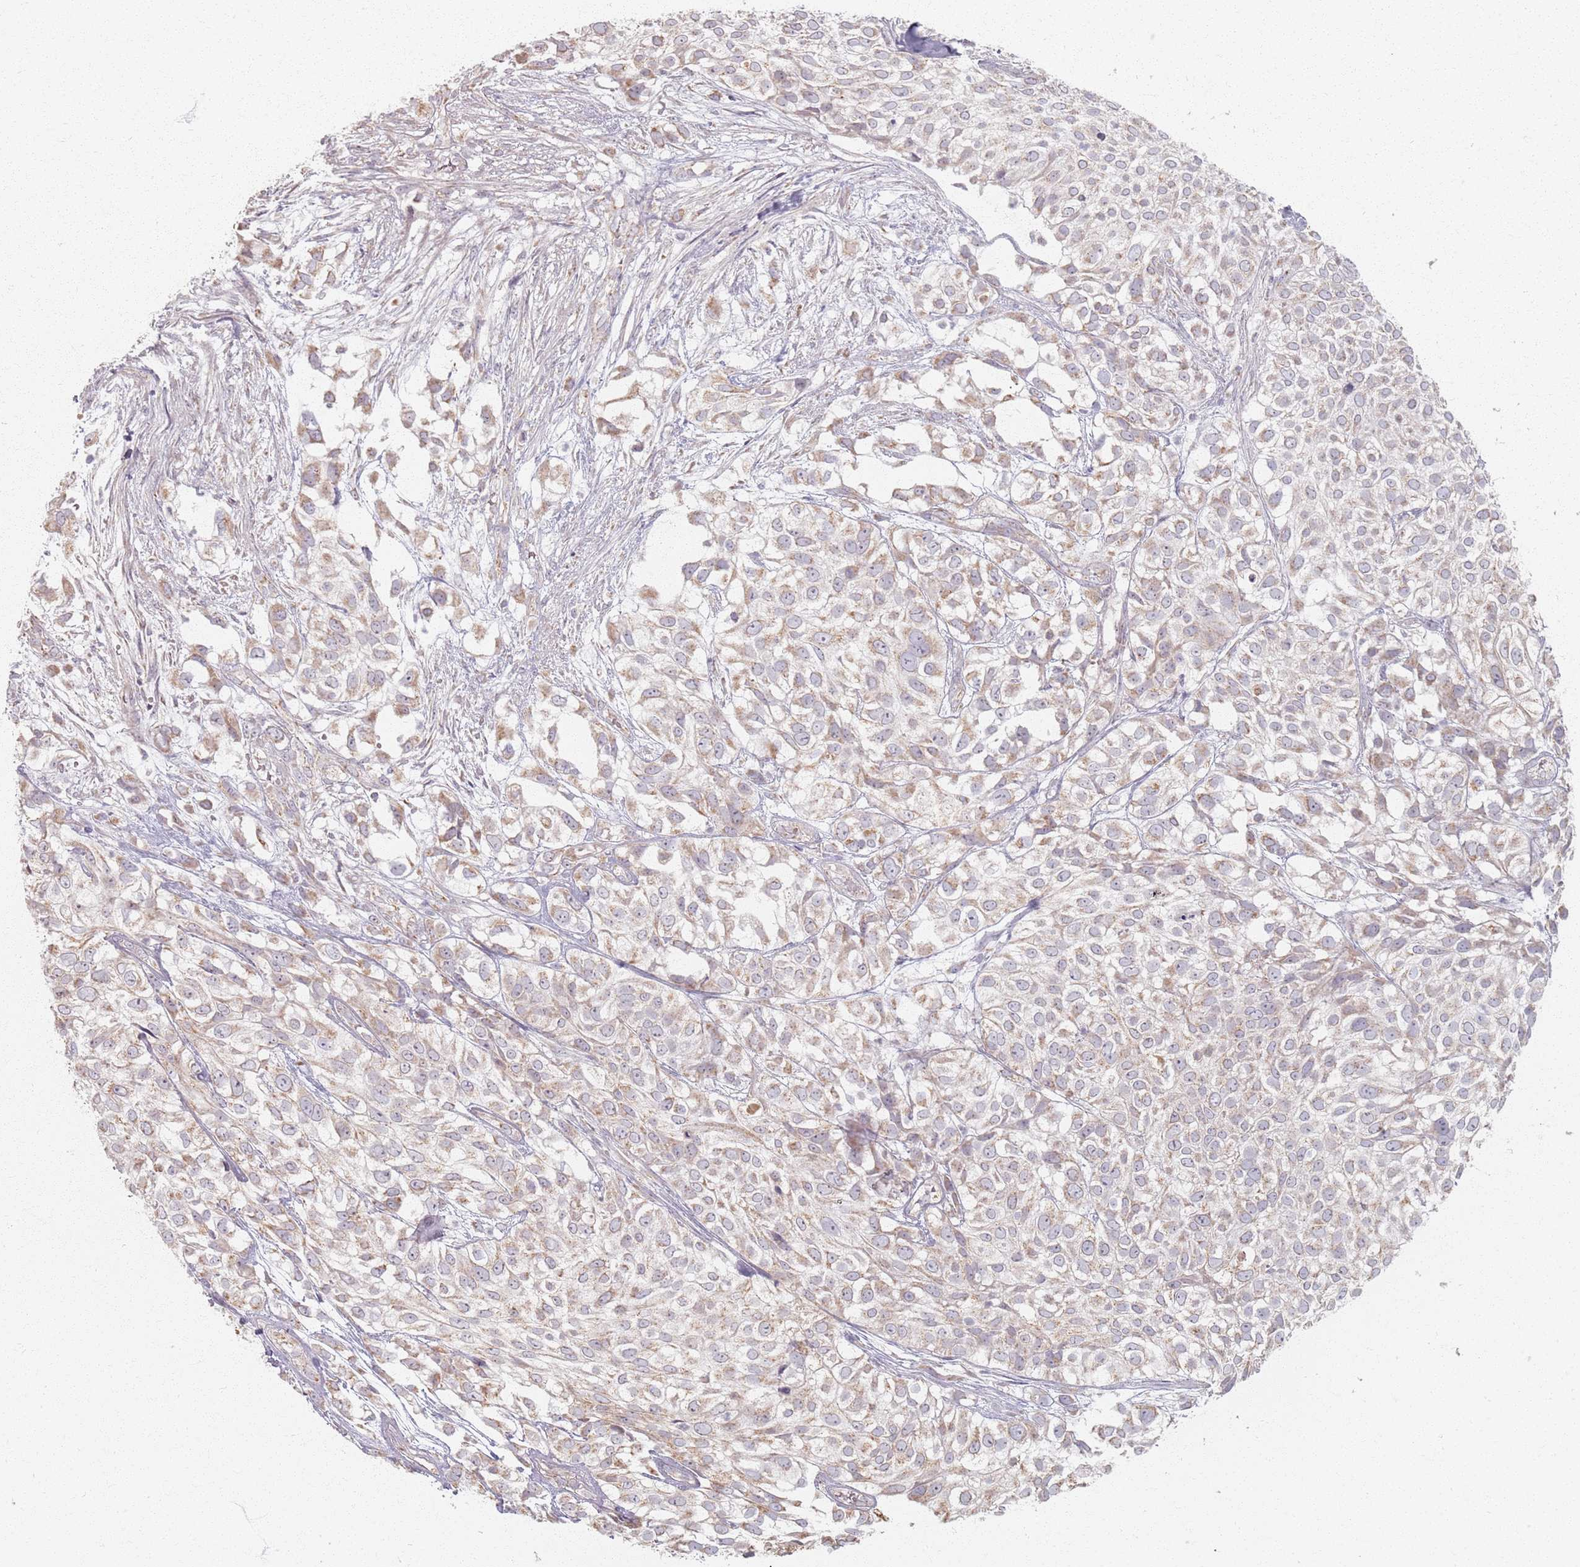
{"staining": {"intensity": "weak", "quantity": ">75%", "location": "cytoplasmic/membranous"}, "tissue": "urothelial cancer", "cell_type": "Tumor cells", "image_type": "cancer", "snomed": [{"axis": "morphology", "description": "Urothelial carcinoma, High grade"}, {"axis": "topography", "description": "Urinary bladder"}], "caption": "About >75% of tumor cells in human urothelial cancer show weak cytoplasmic/membranous protein expression as visualized by brown immunohistochemical staining.", "gene": "PKD2L2", "patient": {"sex": "male", "age": 56}}